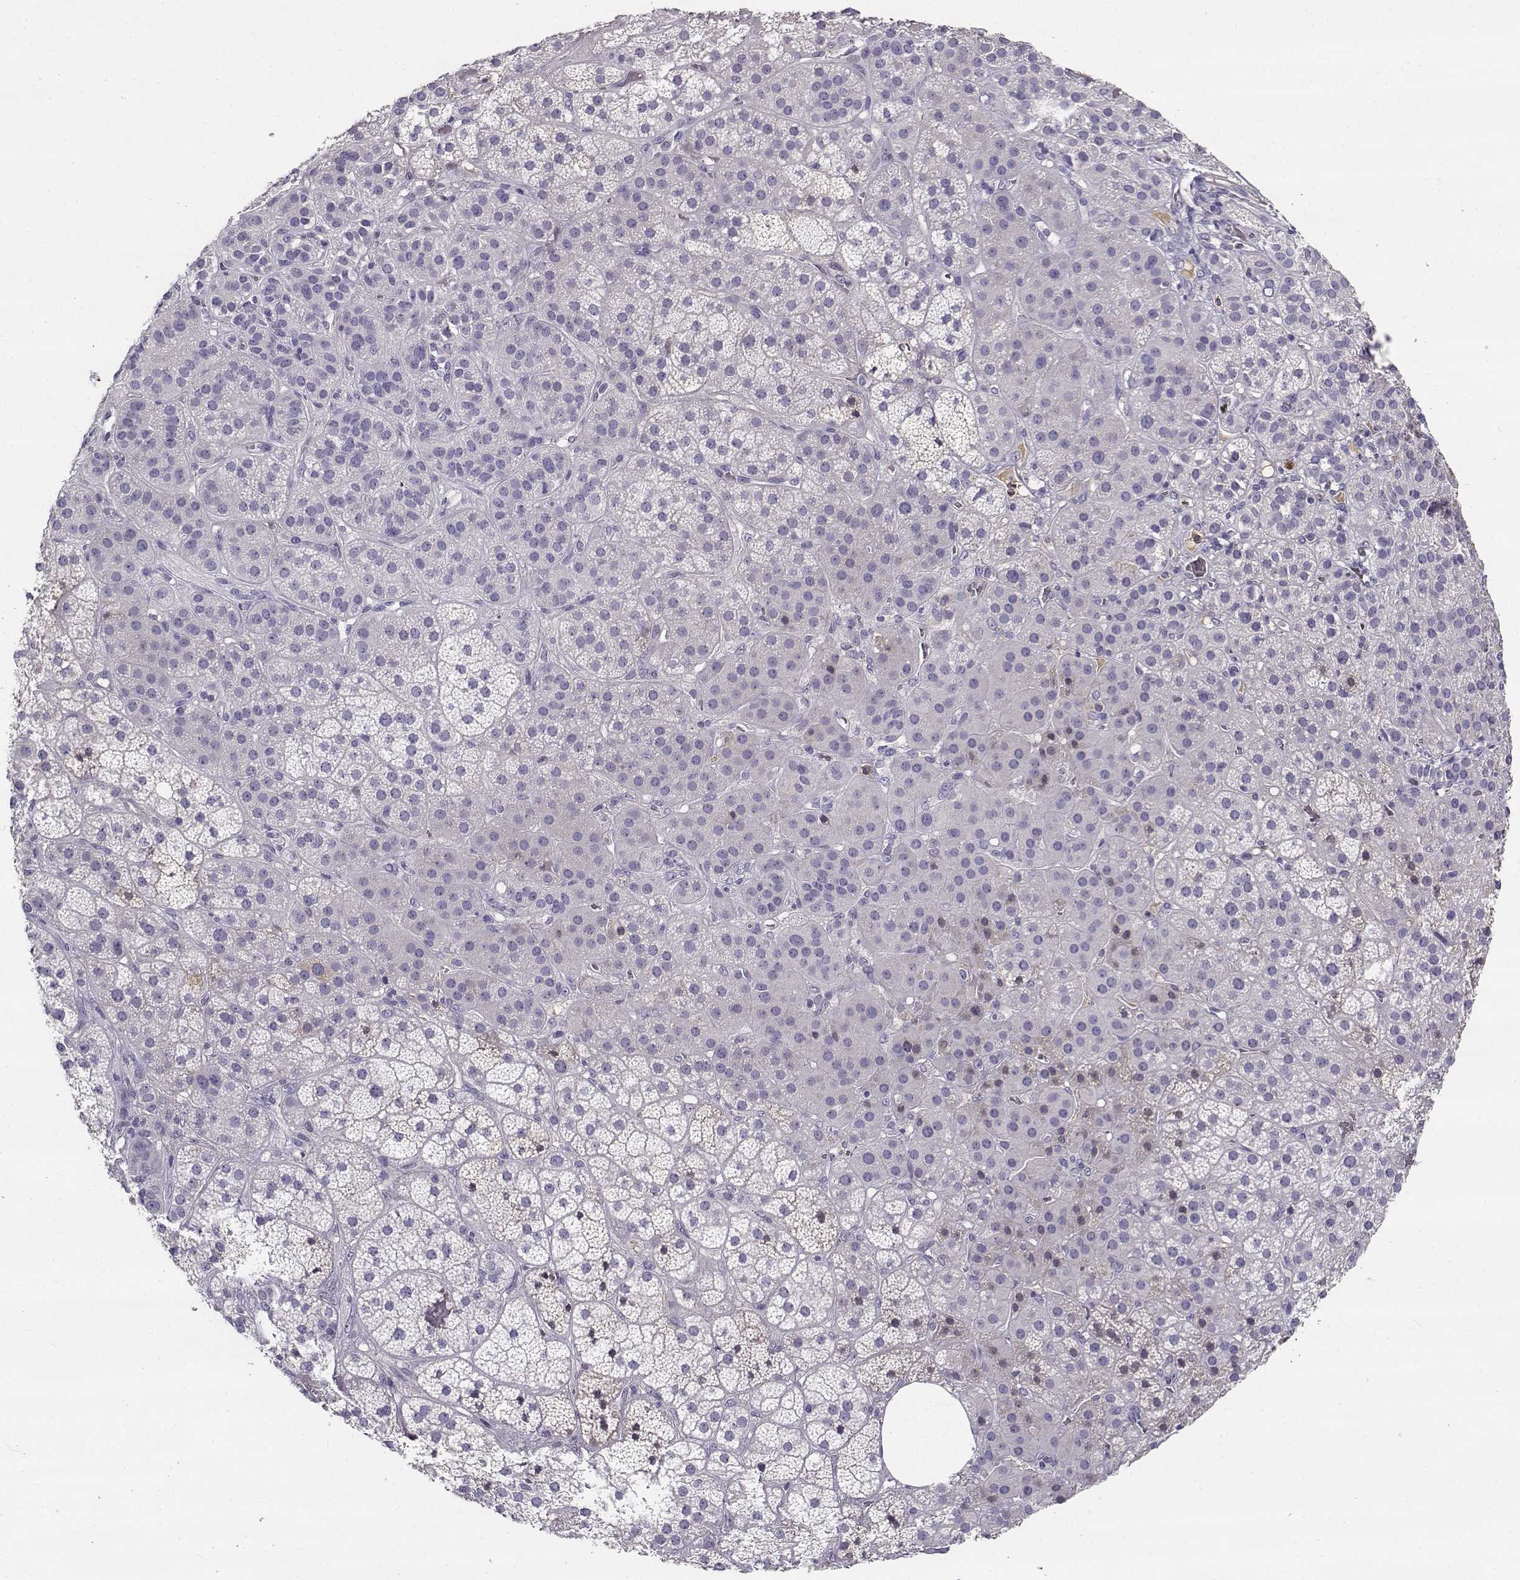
{"staining": {"intensity": "negative", "quantity": "none", "location": "none"}, "tissue": "adrenal gland", "cell_type": "Glandular cells", "image_type": "normal", "snomed": [{"axis": "morphology", "description": "Normal tissue, NOS"}, {"axis": "topography", "description": "Adrenal gland"}], "caption": "DAB (3,3'-diaminobenzidine) immunohistochemical staining of normal adrenal gland demonstrates no significant staining in glandular cells. (Immunohistochemistry, brightfield microscopy, high magnification).", "gene": "SLCO6A1", "patient": {"sex": "male", "age": 57}}